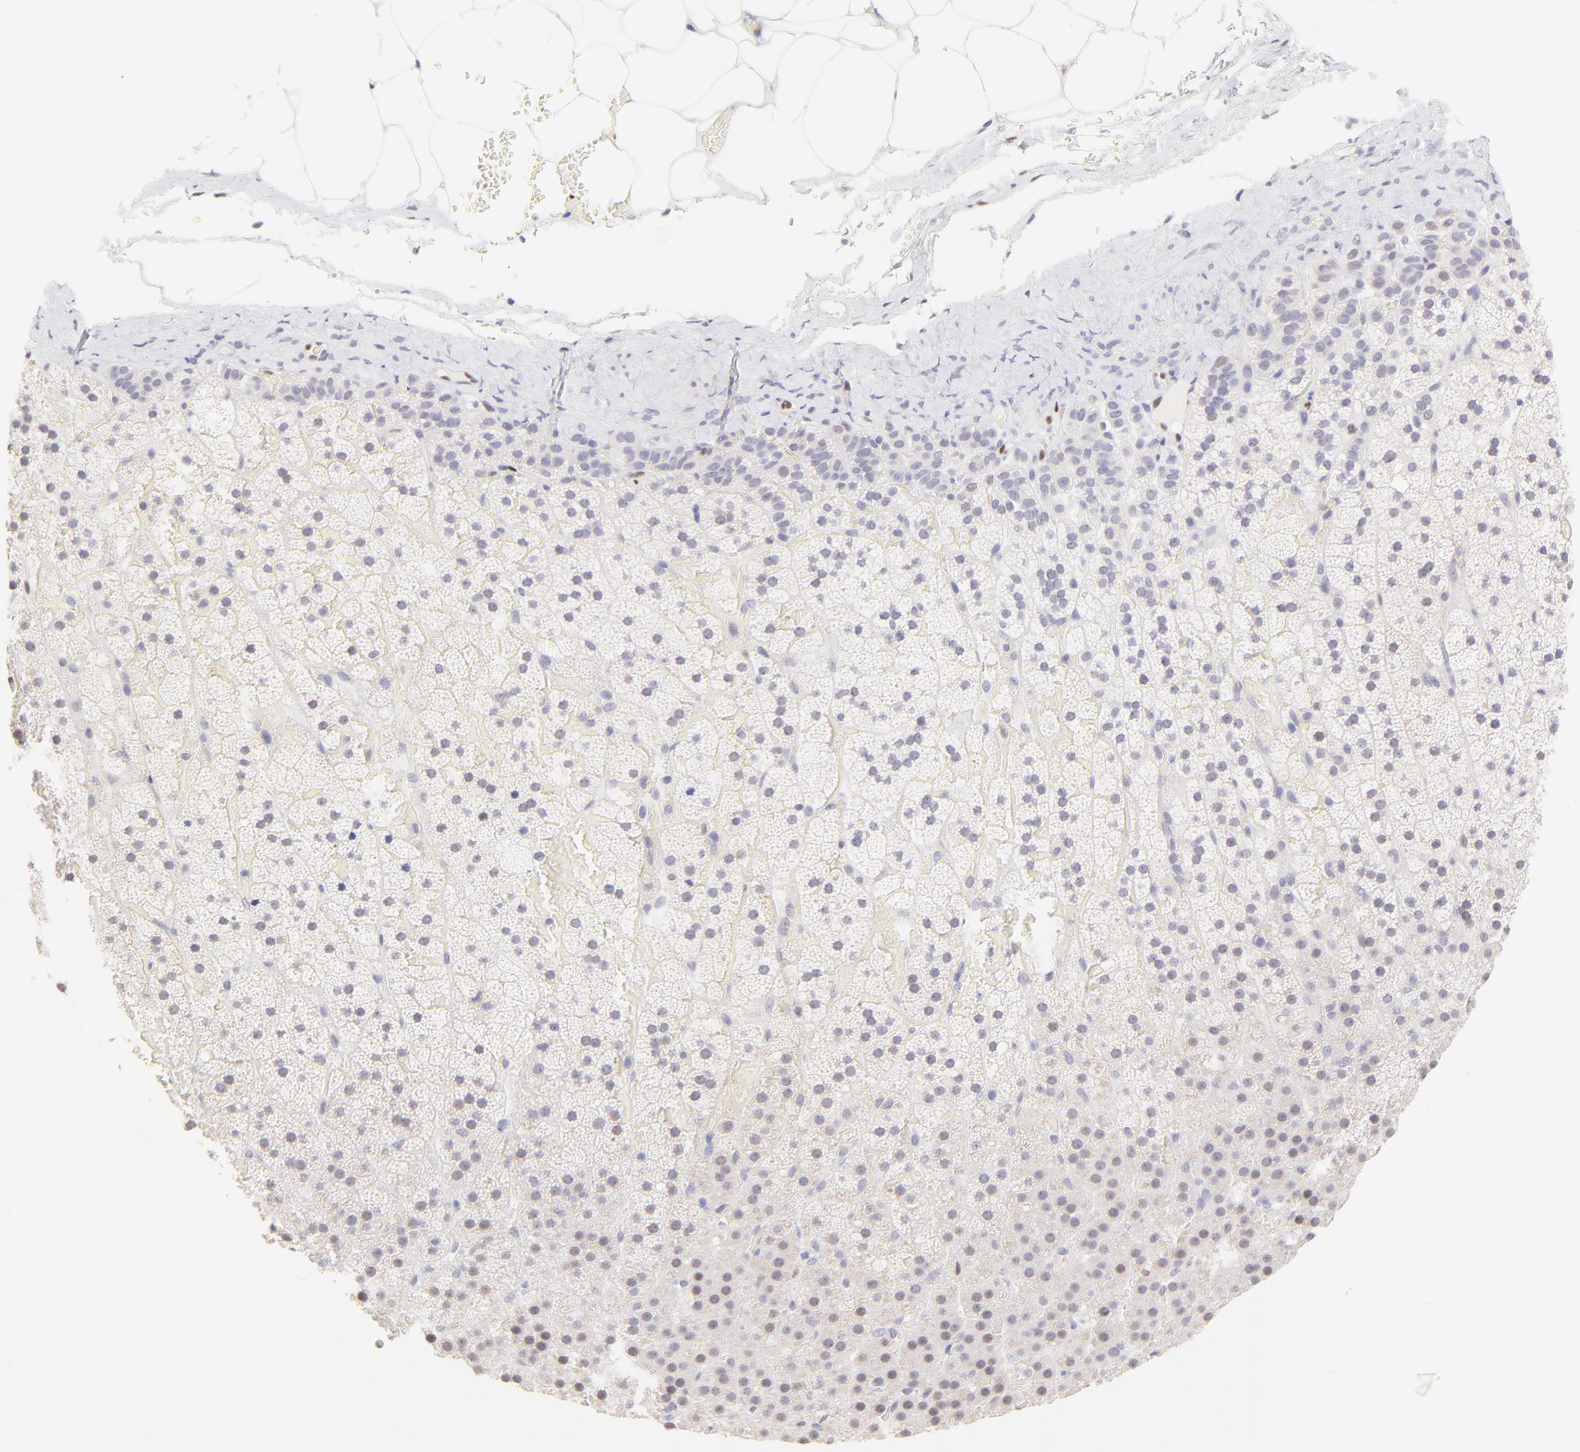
{"staining": {"intensity": "weak", "quantity": "<25%", "location": "nuclear"}, "tissue": "adrenal gland", "cell_type": "Glandular cells", "image_type": "normal", "snomed": [{"axis": "morphology", "description": "Normal tissue, NOS"}, {"axis": "topography", "description": "Adrenal gland"}], "caption": "Glandular cells show no significant protein staining in unremarkable adrenal gland. (DAB (3,3'-diaminobenzidine) immunohistochemistry (IHC) with hematoxylin counter stain).", "gene": "KLF4", "patient": {"sex": "male", "age": 35}}